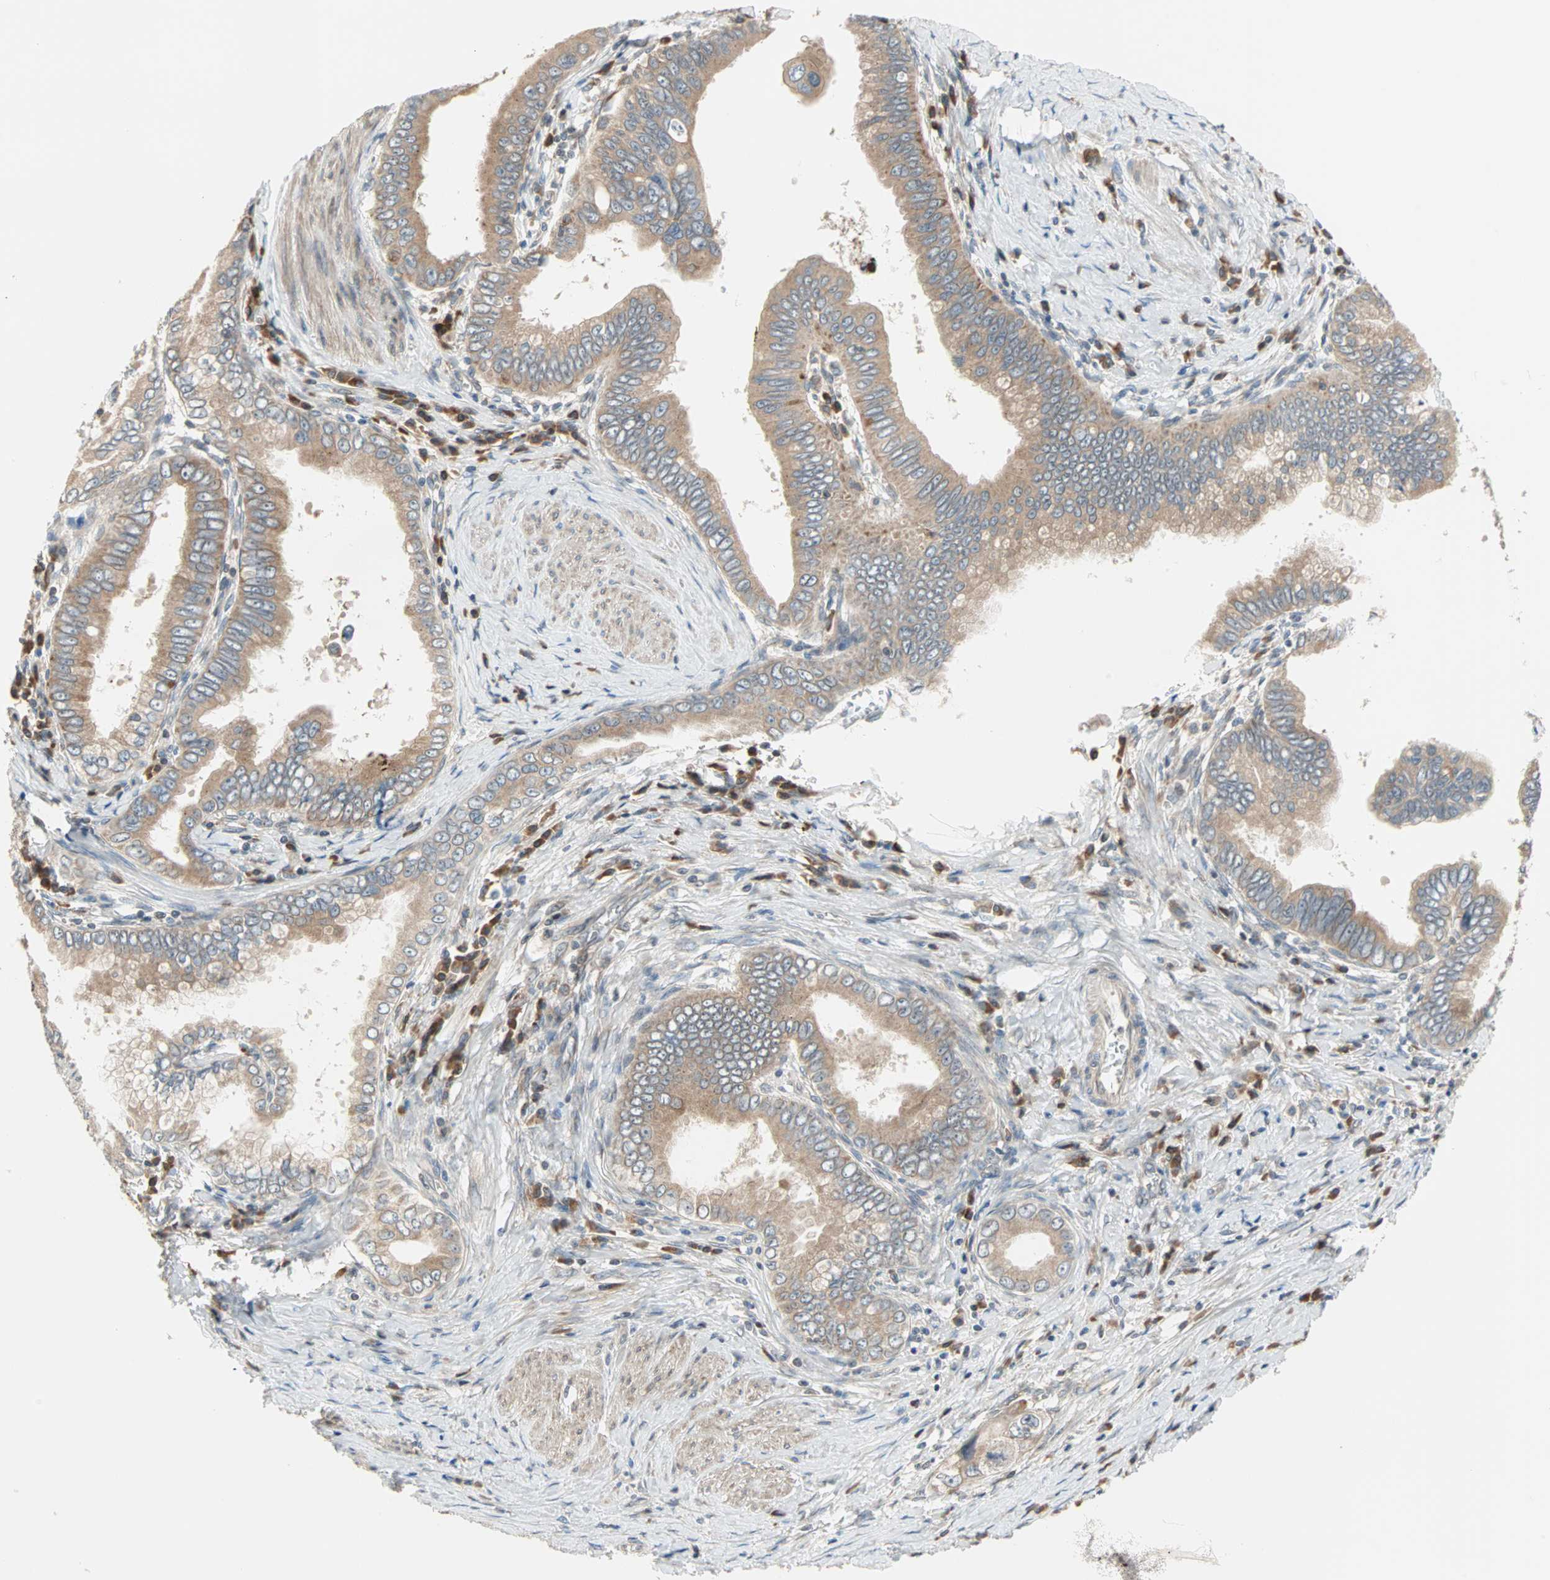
{"staining": {"intensity": "moderate", "quantity": ">75%", "location": "cytoplasmic/membranous"}, "tissue": "pancreatic cancer", "cell_type": "Tumor cells", "image_type": "cancer", "snomed": [{"axis": "morphology", "description": "Normal tissue, NOS"}, {"axis": "topography", "description": "Lymph node"}], "caption": "Moderate cytoplasmic/membranous protein expression is seen in about >75% of tumor cells in pancreatic cancer.", "gene": "SAR1A", "patient": {"sex": "male", "age": 50}}